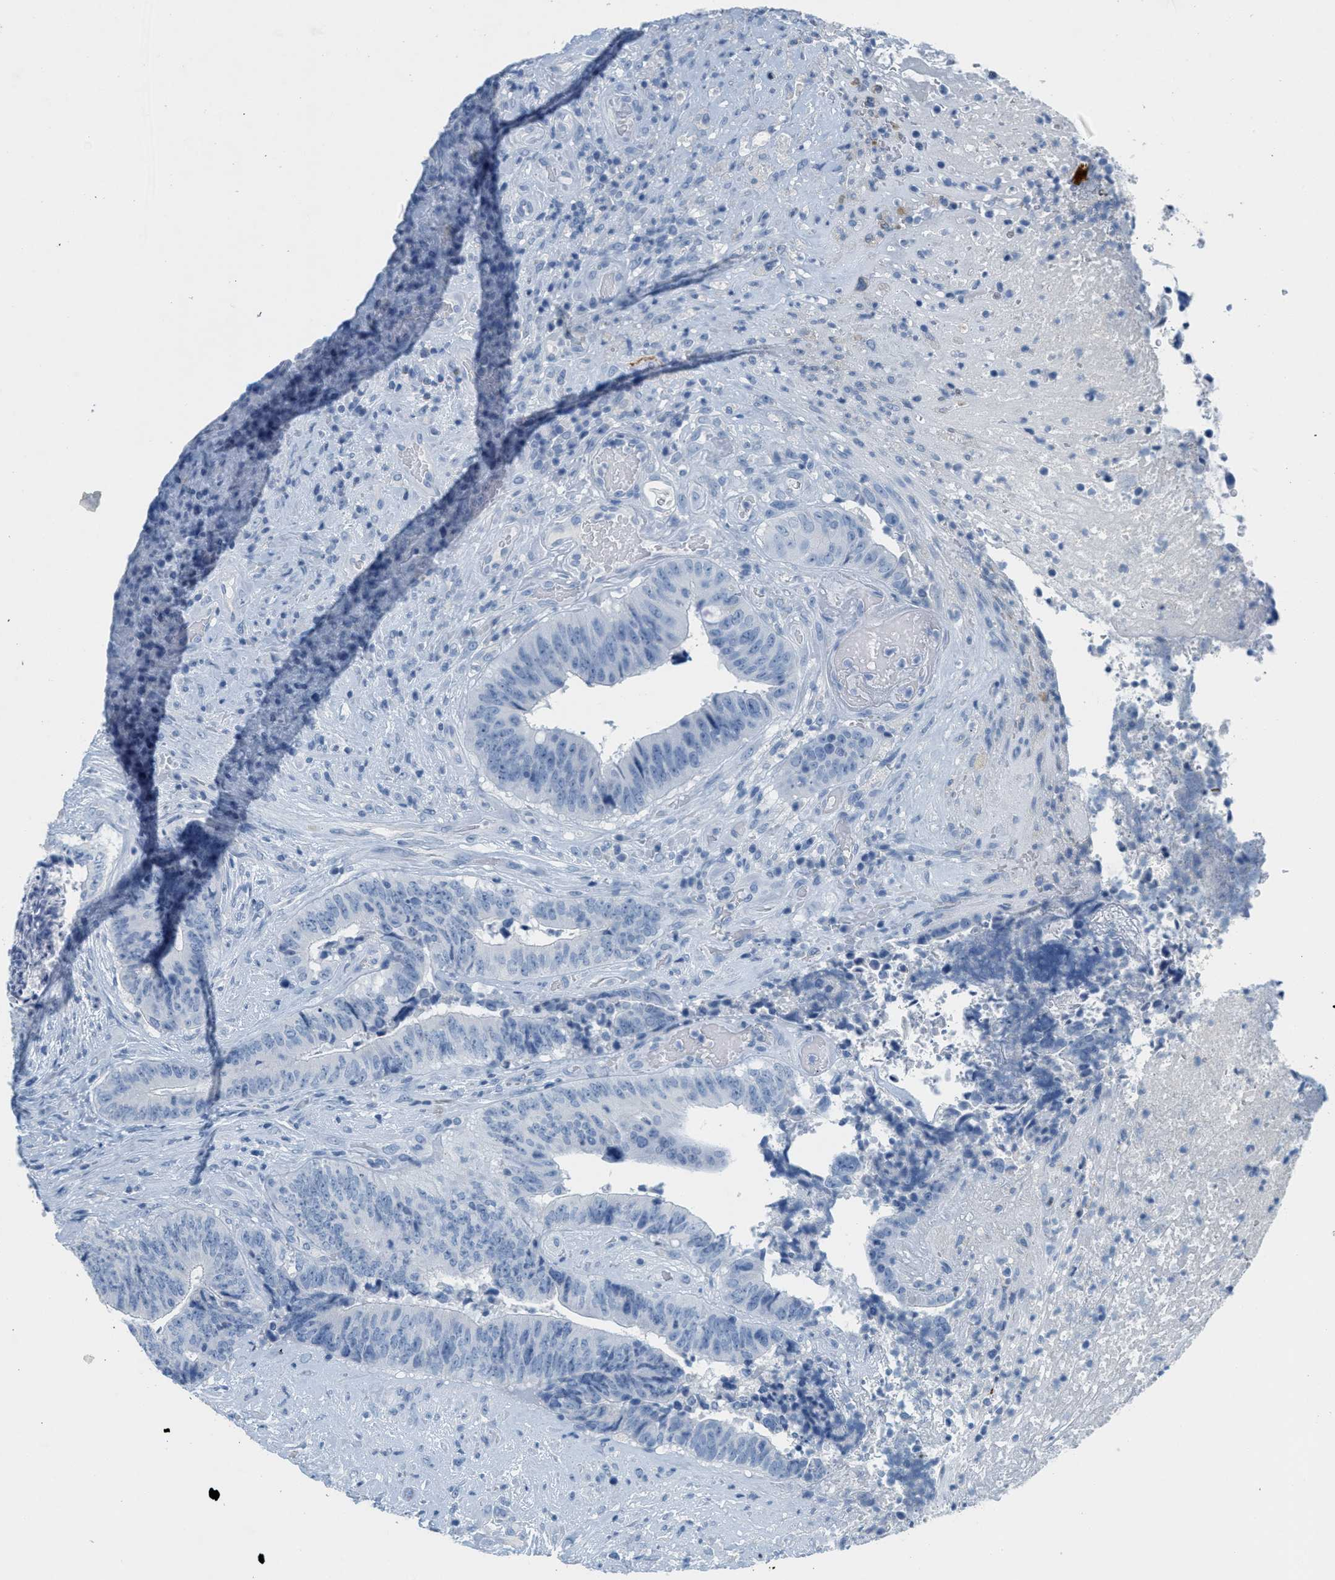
{"staining": {"intensity": "negative", "quantity": "none", "location": "none"}, "tissue": "colorectal cancer", "cell_type": "Tumor cells", "image_type": "cancer", "snomed": [{"axis": "morphology", "description": "Adenocarcinoma, NOS"}, {"axis": "topography", "description": "Rectum"}], "caption": "Immunohistochemical staining of human colorectal cancer (adenocarcinoma) exhibits no significant positivity in tumor cells.", "gene": "GPM6A", "patient": {"sex": "male", "age": 72}}